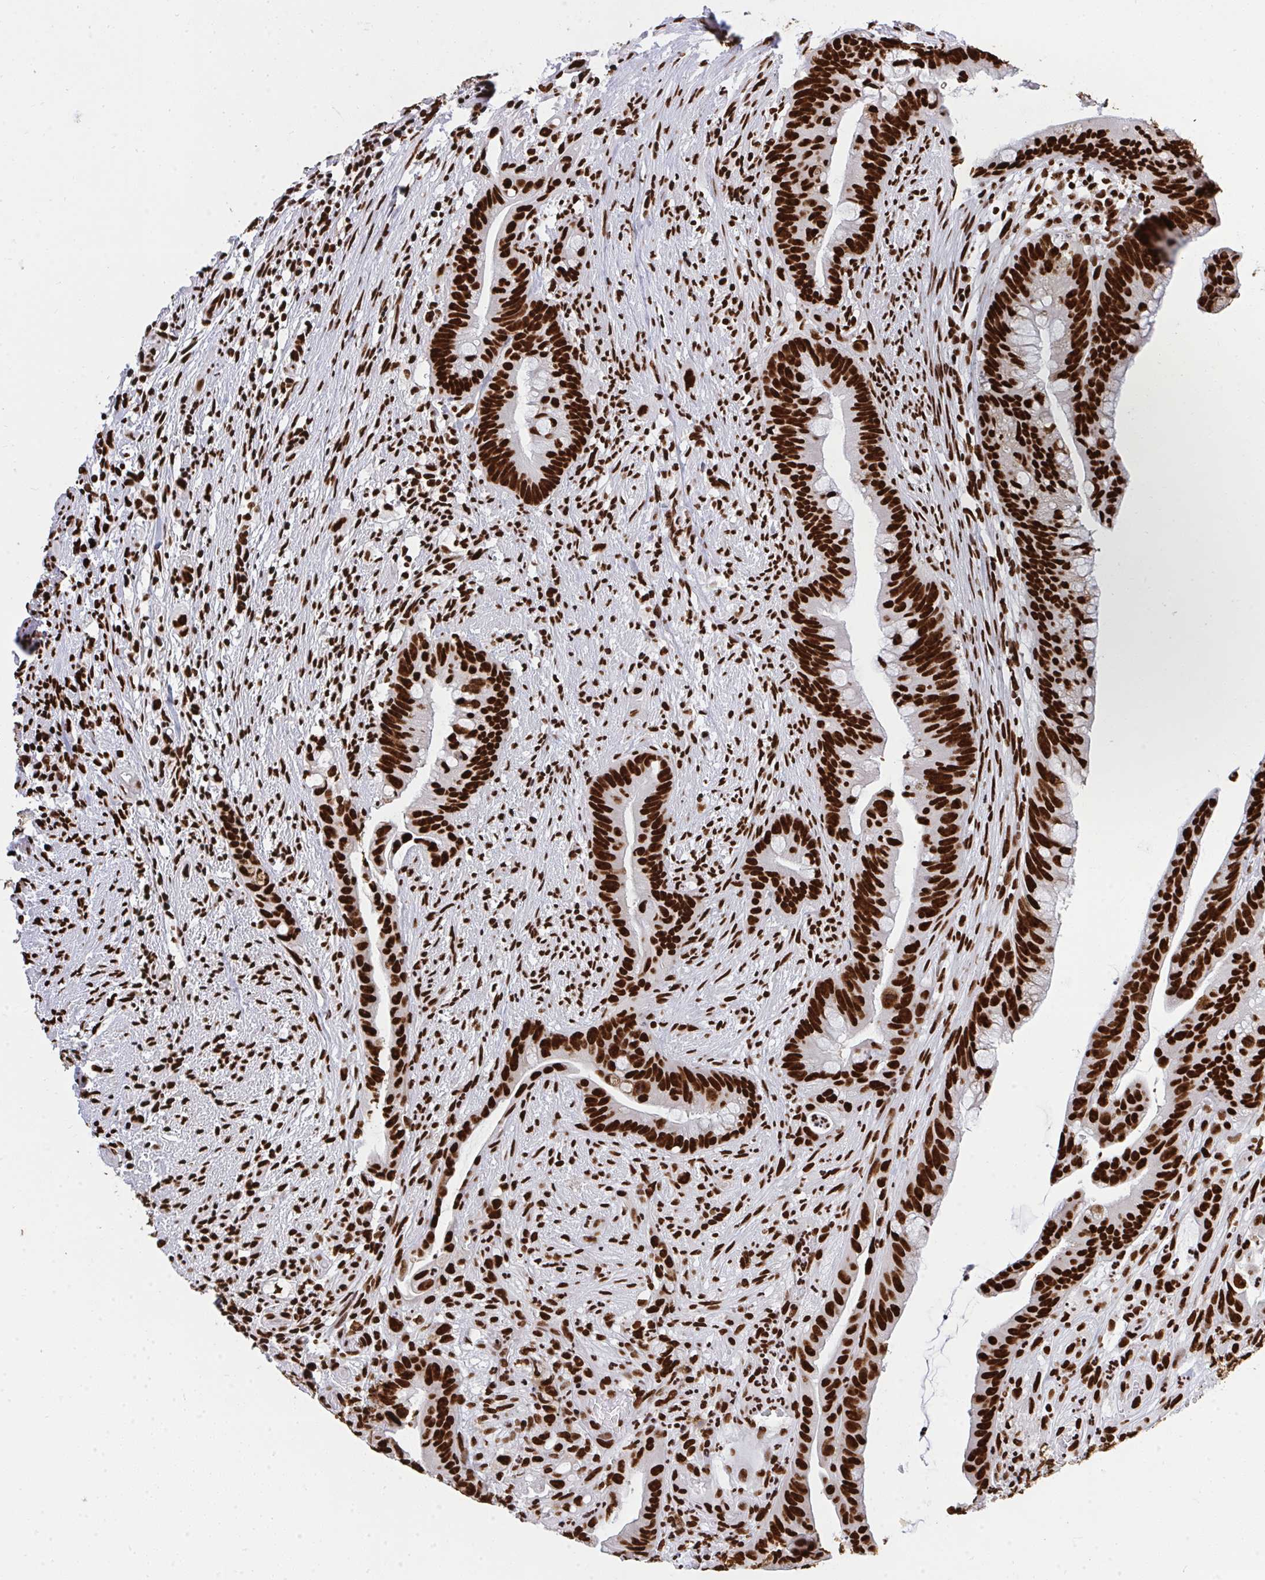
{"staining": {"intensity": "strong", "quantity": ">75%", "location": "nuclear"}, "tissue": "colorectal cancer", "cell_type": "Tumor cells", "image_type": "cancer", "snomed": [{"axis": "morphology", "description": "Adenocarcinoma, NOS"}, {"axis": "topography", "description": "Colon"}], "caption": "Colorectal cancer stained with a brown dye reveals strong nuclear positive expression in approximately >75% of tumor cells.", "gene": "HNRNPL", "patient": {"sex": "male", "age": 62}}